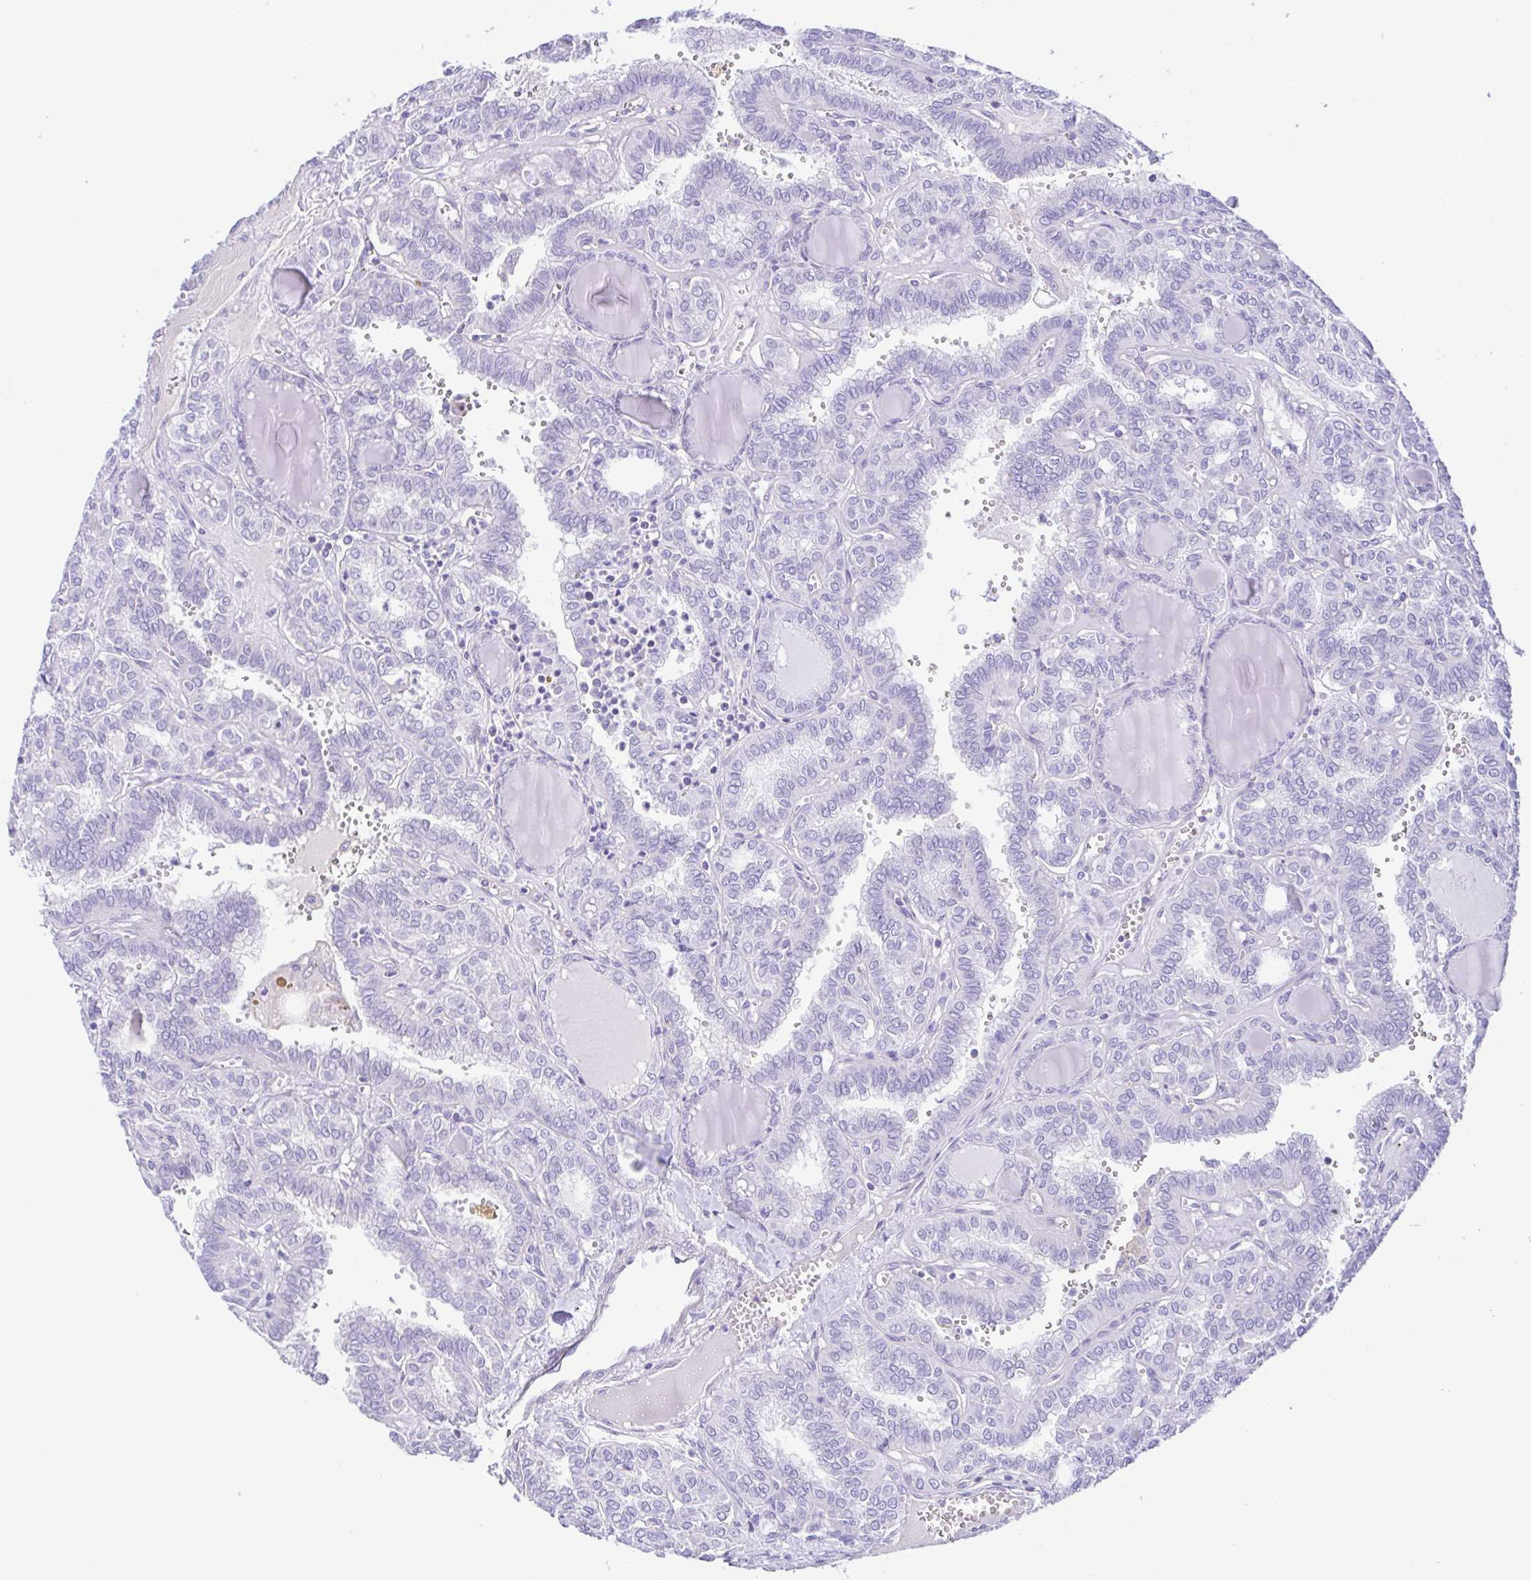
{"staining": {"intensity": "negative", "quantity": "none", "location": "none"}, "tissue": "thyroid cancer", "cell_type": "Tumor cells", "image_type": "cancer", "snomed": [{"axis": "morphology", "description": "Papillary adenocarcinoma, NOS"}, {"axis": "topography", "description": "Thyroid gland"}], "caption": "IHC micrograph of neoplastic tissue: thyroid cancer stained with DAB demonstrates no significant protein expression in tumor cells.", "gene": "ISM2", "patient": {"sex": "female", "age": 41}}